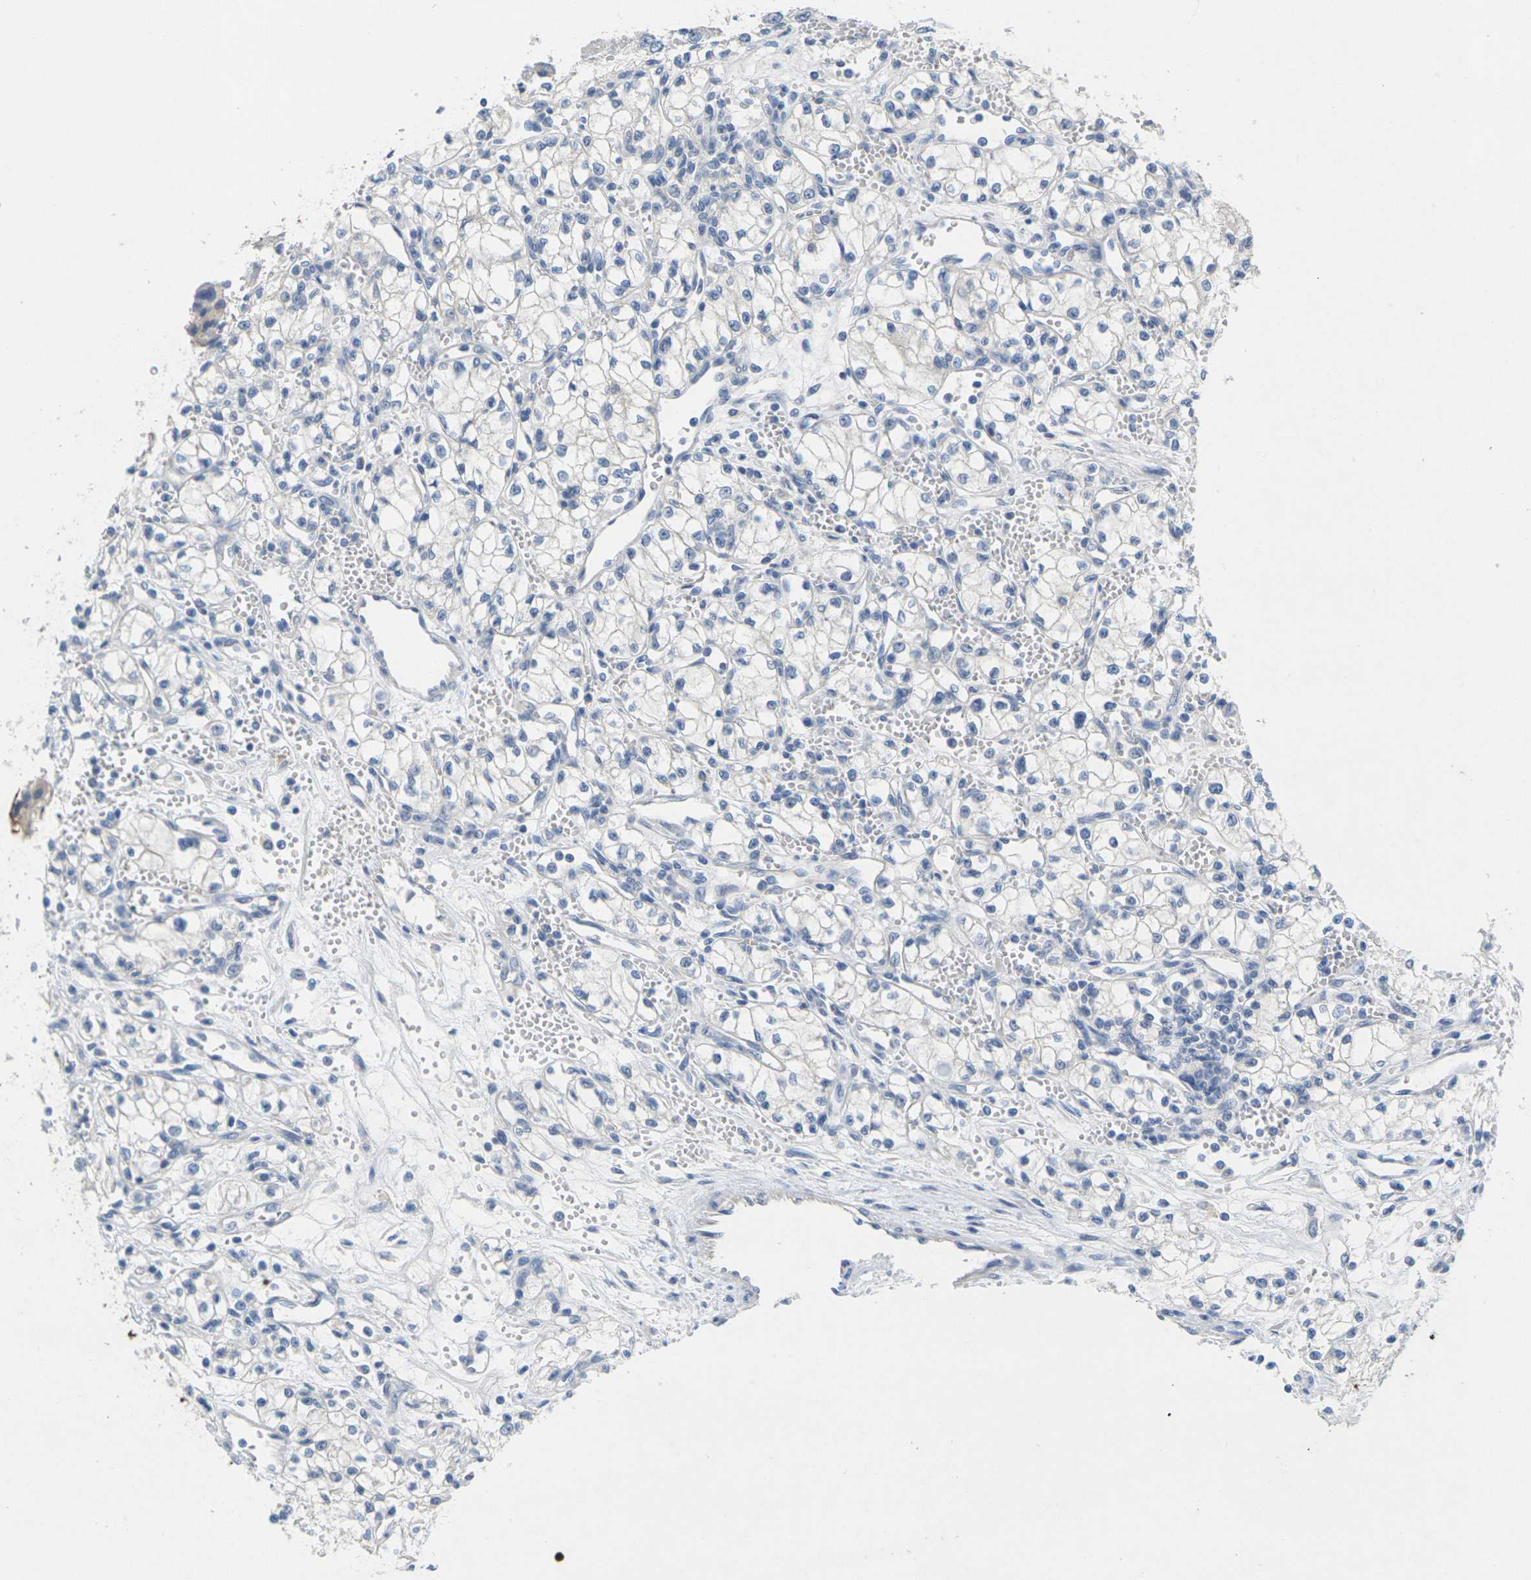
{"staining": {"intensity": "negative", "quantity": "none", "location": "none"}, "tissue": "renal cancer", "cell_type": "Tumor cells", "image_type": "cancer", "snomed": [{"axis": "morphology", "description": "Normal tissue, NOS"}, {"axis": "morphology", "description": "Adenocarcinoma, NOS"}, {"axis": "topography", "description": "Kidney"}], "caption": "This is a micrograph of IHC staining of renal adenocarcinoma, which shows no positivity in tumor cells.", "gene": "TNNI3", "patient": {"sex": "male", "age": 59}}